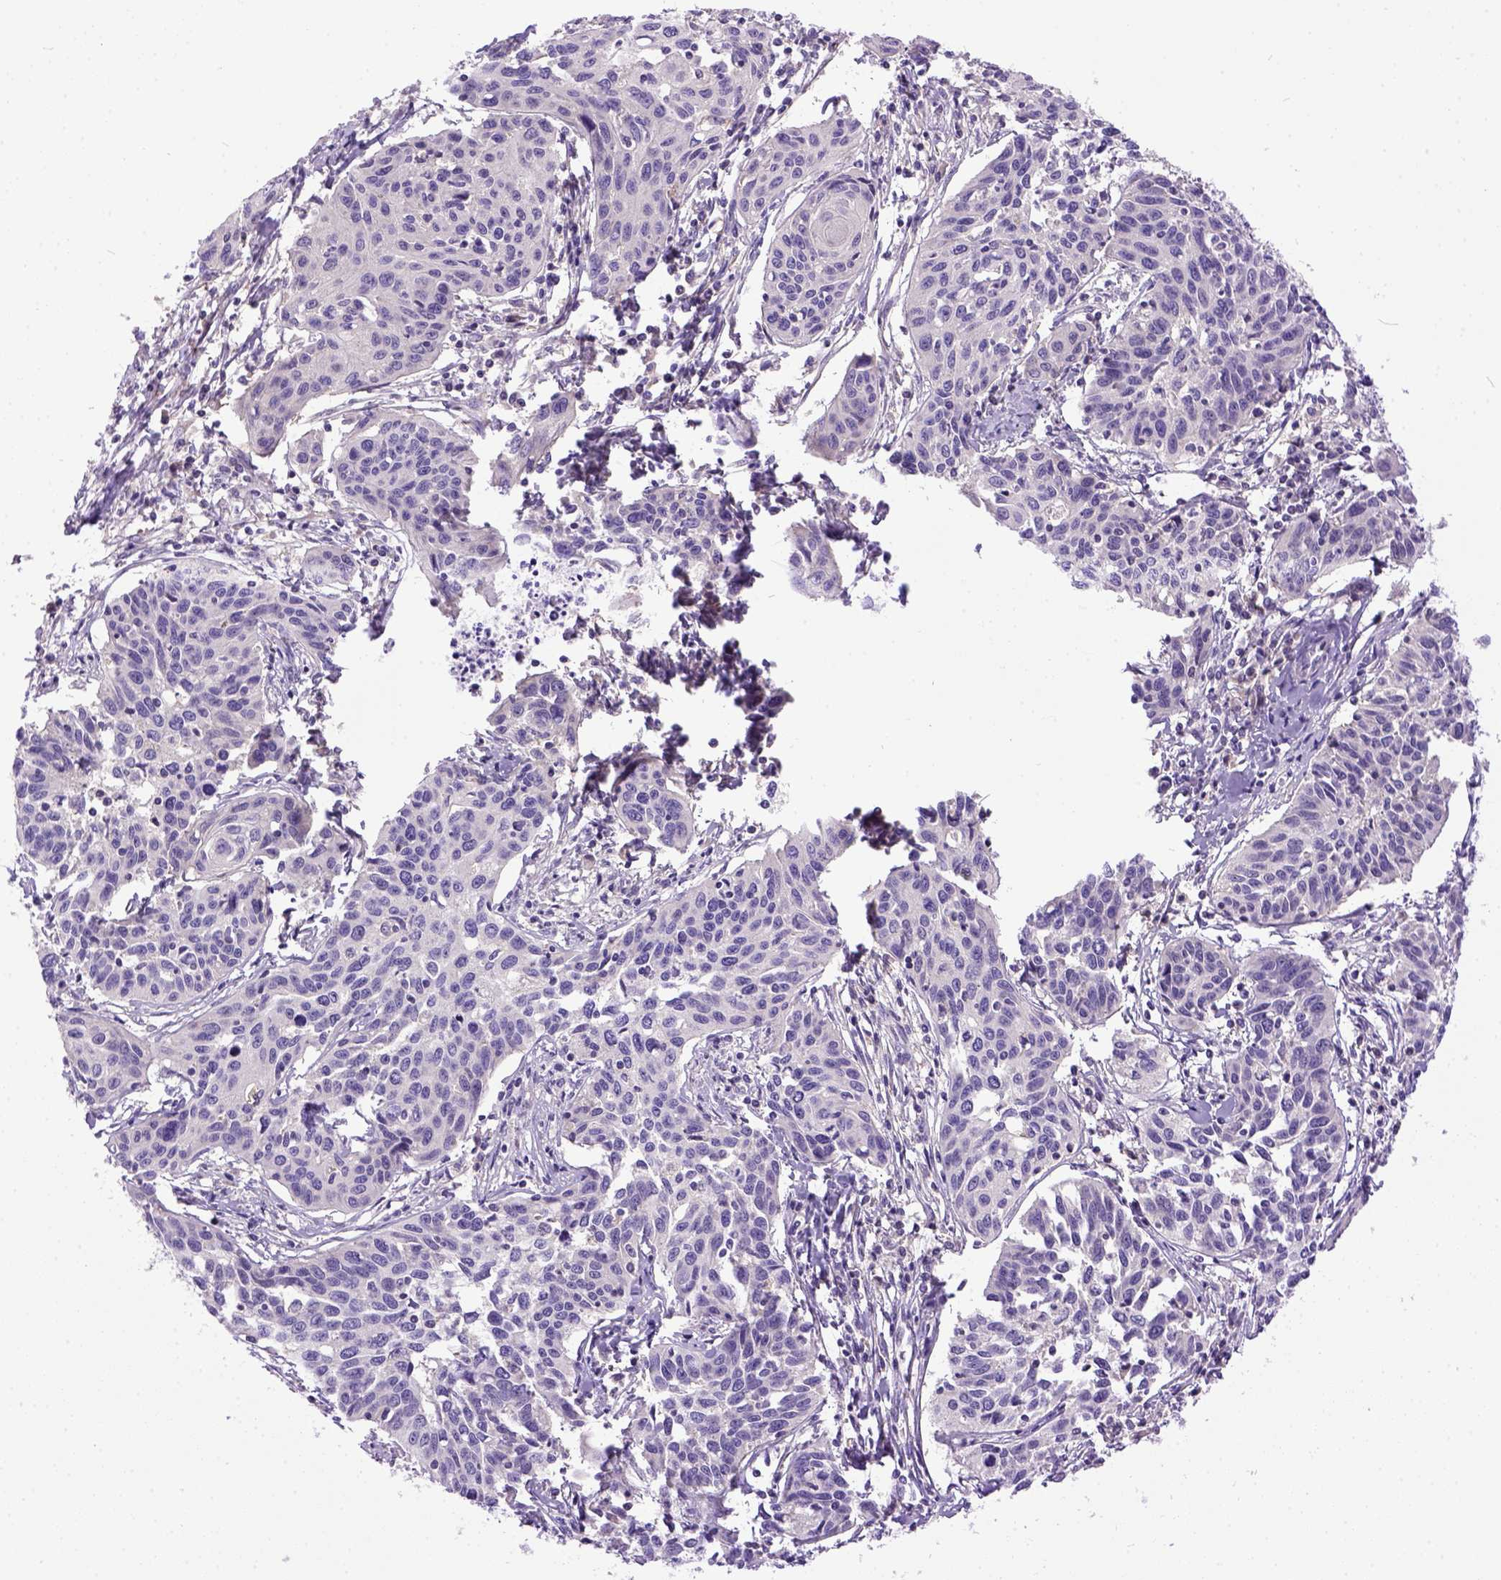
{"staining": {"intensity": "negative", "quantity": "none", "location": "none"}, "tissue": "cervical cancer", "cell_type": "Tumor cells", "image_type": "cancer", "snomed": [{"axis": "morphology", "description": "Squamous cell carcinoma, NOS"}, {"axis": "topography", "description": "Cervix"}], "caption": "Human cervical squamous cell carcinoma stained for a protein using immunohistochemistry demonstrates no staining in tumor cells.", "gene": "NEK5", "patient": {"sex": "female", "age": 31}}